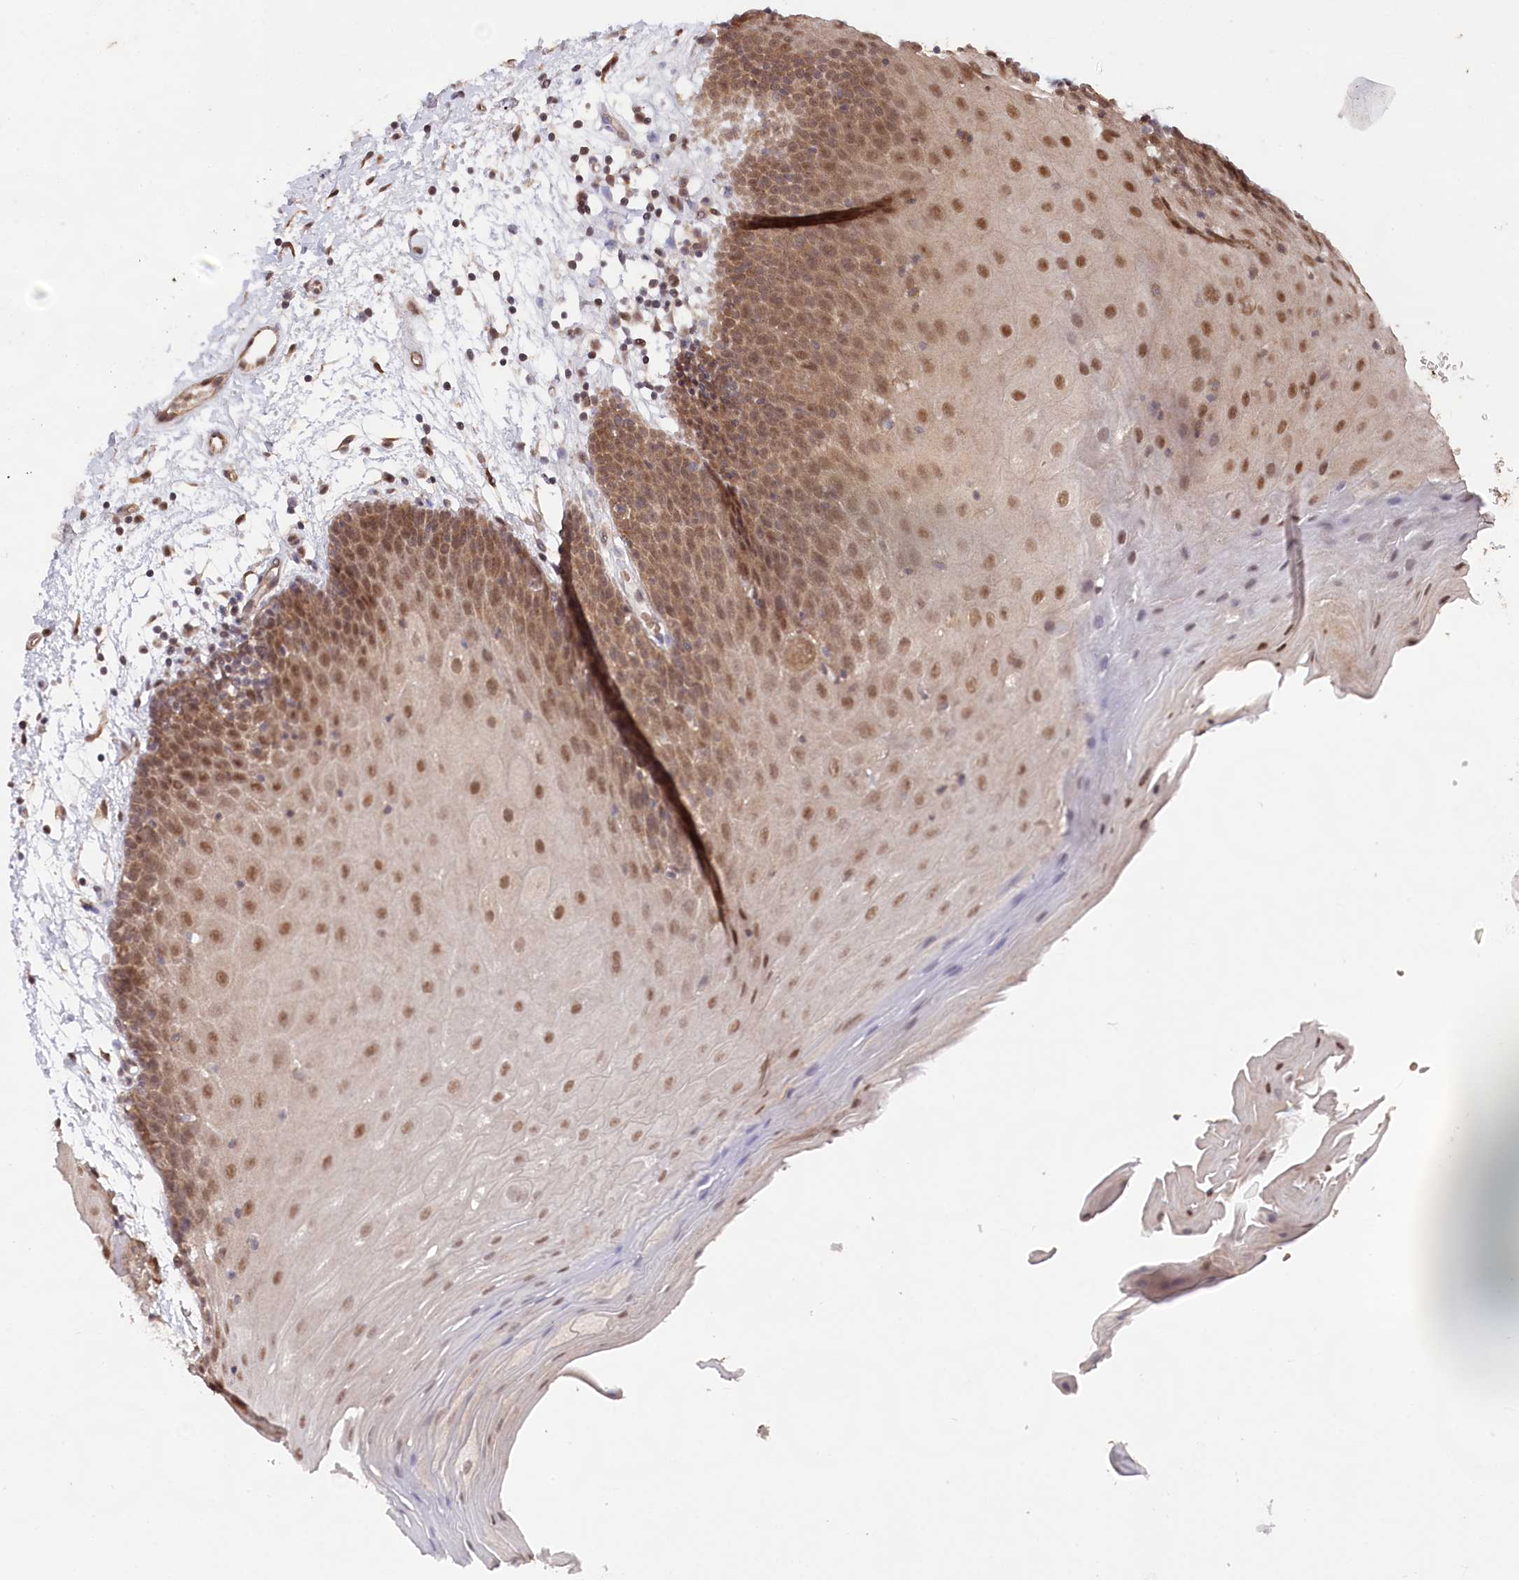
{"staining": {"intensity": "moderate", "quantity": ">75%", "location": "cytoplasmic/membranous,nuclear"}, "tissue": "oral mucosa", "cell_type": "Squamous epithelial cells", "image_type": "normal", "snomed": [{"axis": "morphology", "description": "Normal tissue, NOS"}, {"axis": "topography", "description": "Skeletal muscle"}, {"axis": "topography", "description": "Oral tissue"}, {"axis": "topography", "description": "Salivary gland"}, {"axis": "topography", "description": "Peripheral nerve tissue"}], "caption": "Immunohistochemistry of normal oral mucosa exhibits medium levels of moderate cytoplasmic/membranous,nuclear expression in about >75% of squamous epithelial cells.", "gene": "PSMA1", "patient": {"sex": "male", "age": 54}}